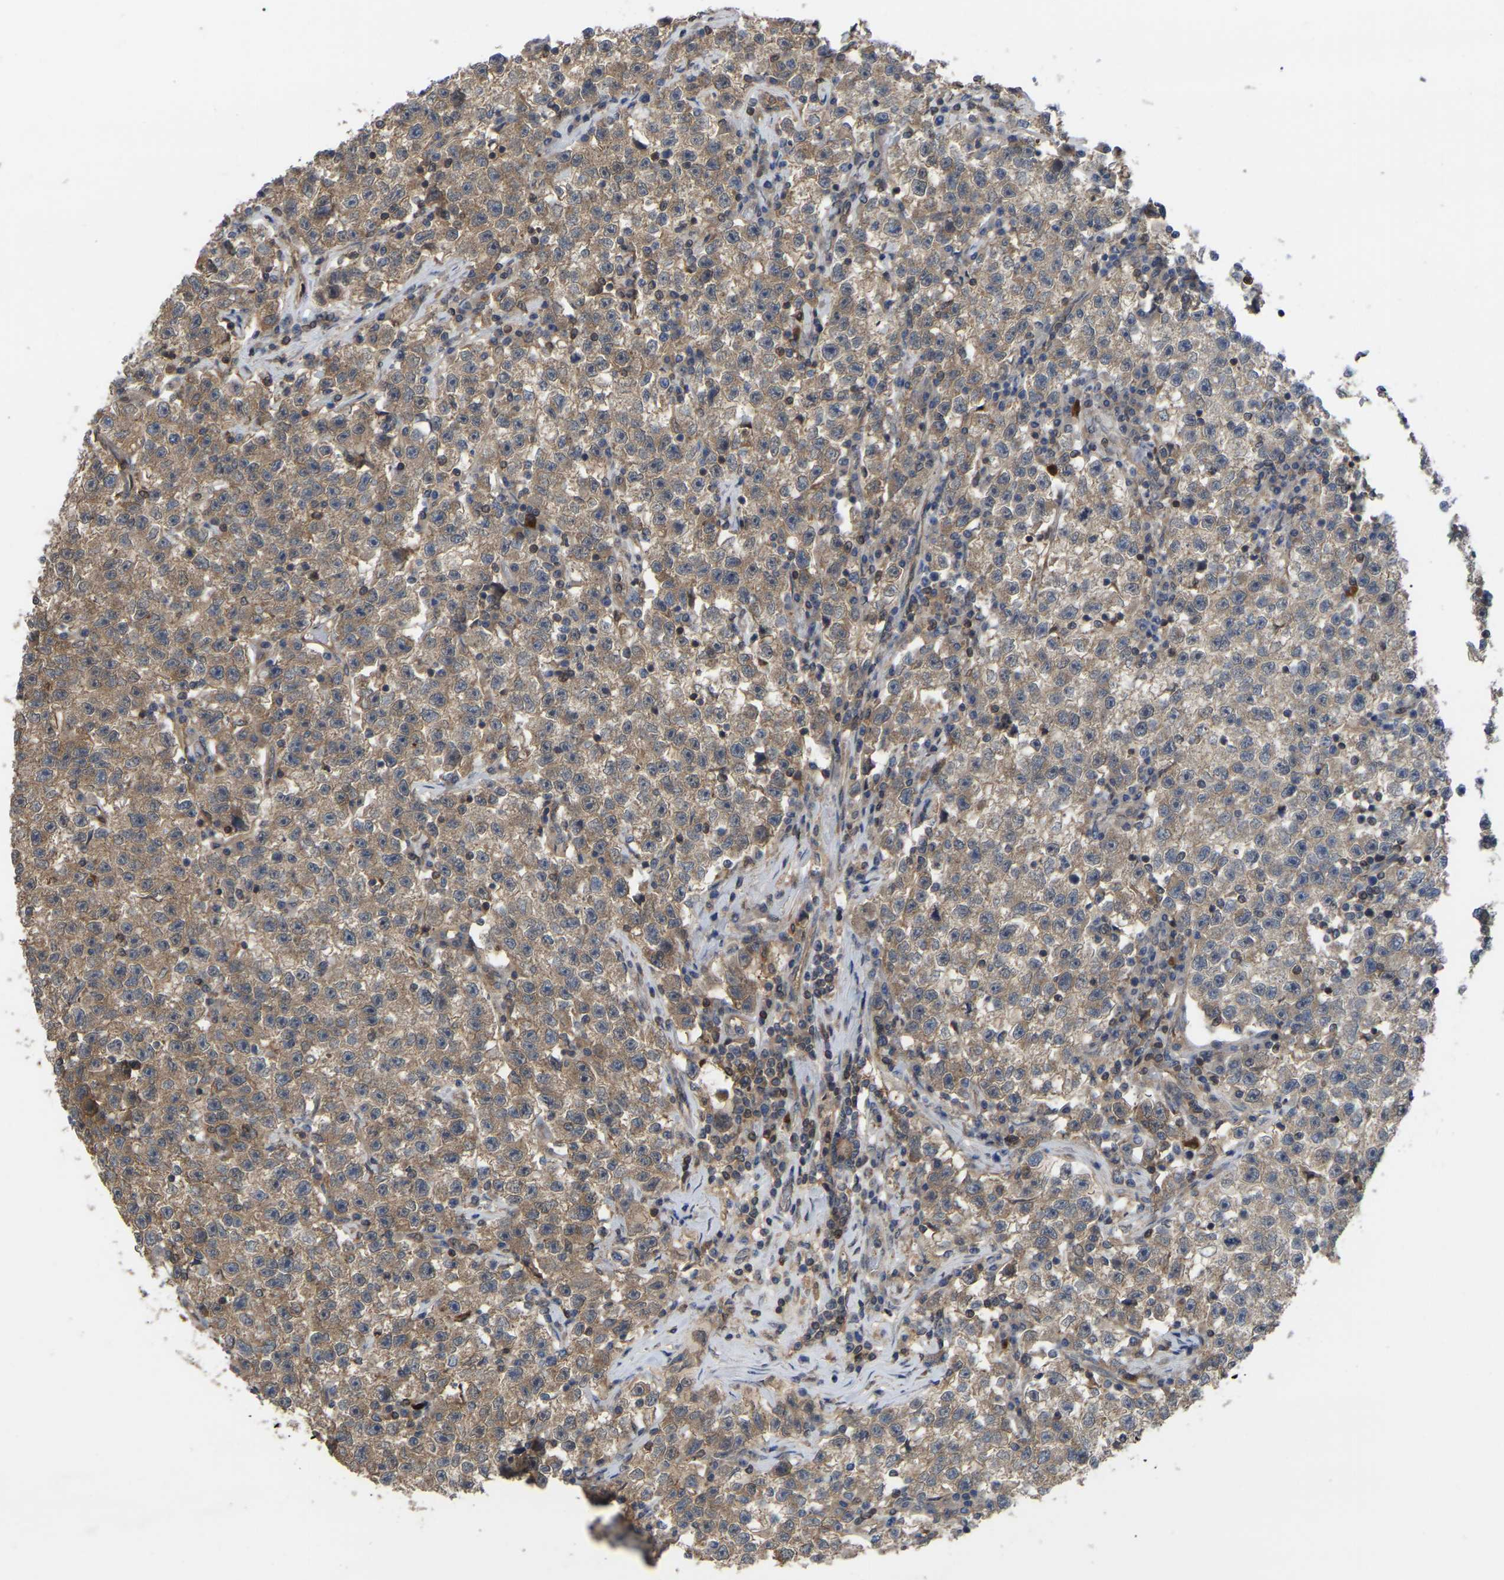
{"staining": {"intensity": "weak", "quantity": "25%-75%", "location": "cytoplasmic/membranous"}, "tissue": "testis cancer", "cell_type": "Tumor cells", "image_type": "cancer", "snomed": [{"axis": "morphology", "description": "Seminoma, NOS"}, {"axis": "topography", "description": "Testis"}], "caption": "The immunohistochemical stain highlights weak cytoplasmic/membranous staining in tumor cells of testis cancer (seminoma) tissue.", "gene": "CIT", "patient": {"sex": "male", "age": 22}}